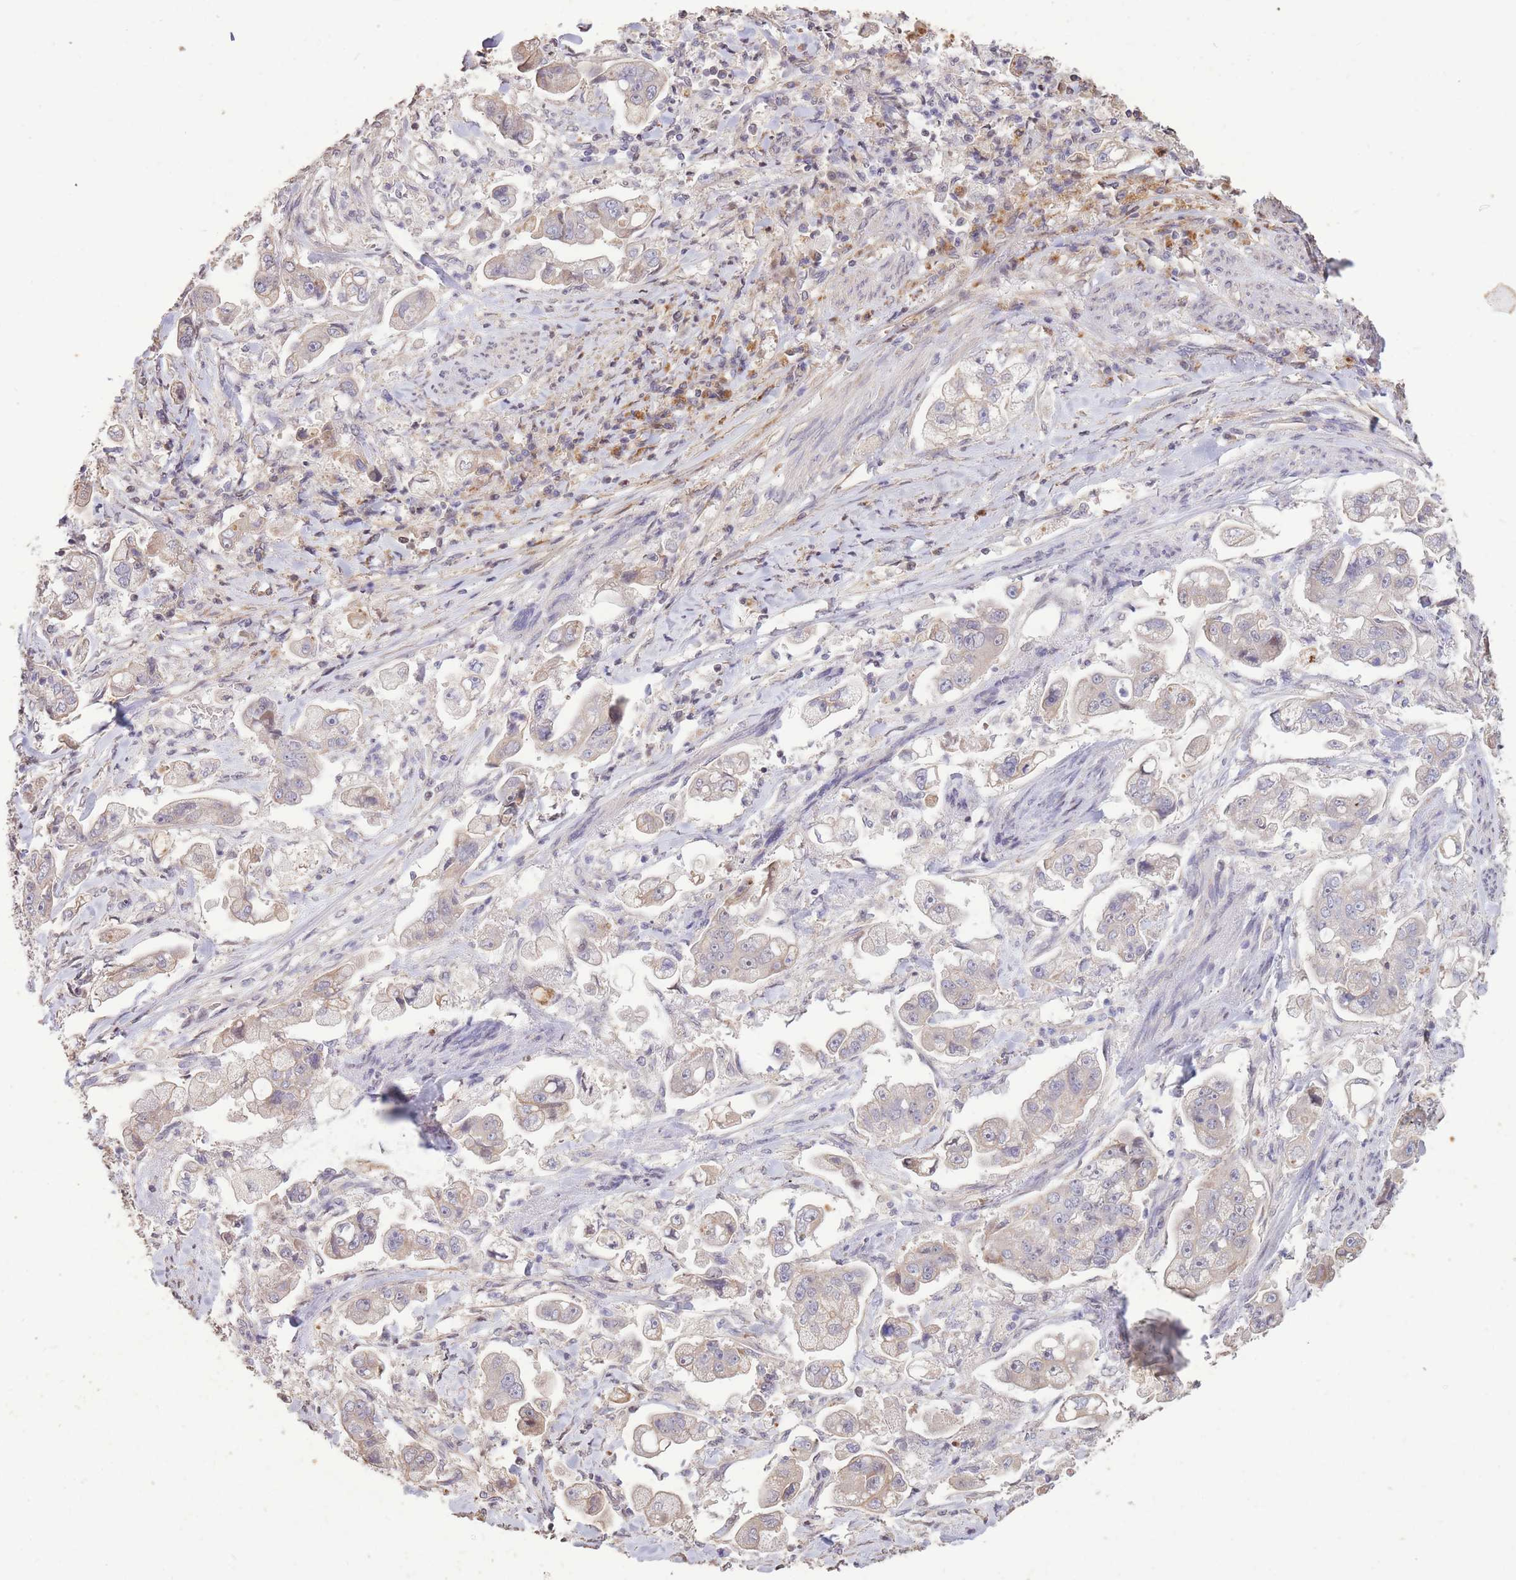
{"staining": {"intensity": "negative", "quantity": "none", "location": "none"}, "tissue": "stomach cancer", "cell_type": "Tumor cells", "image_type": "cancer", "snomed": [{"axis": "morphology", "description": "Adenocarcinoma, NOS"}, {"axis": "topography", "description": "Stomach"}], "caption": "DAB immunohistochemical staining of adenocarcinoma (stomach) demonstrates no significant positivity in tumor cells.", "gene": "RGS14", "patient": {"sex": "male", "age": 62}}